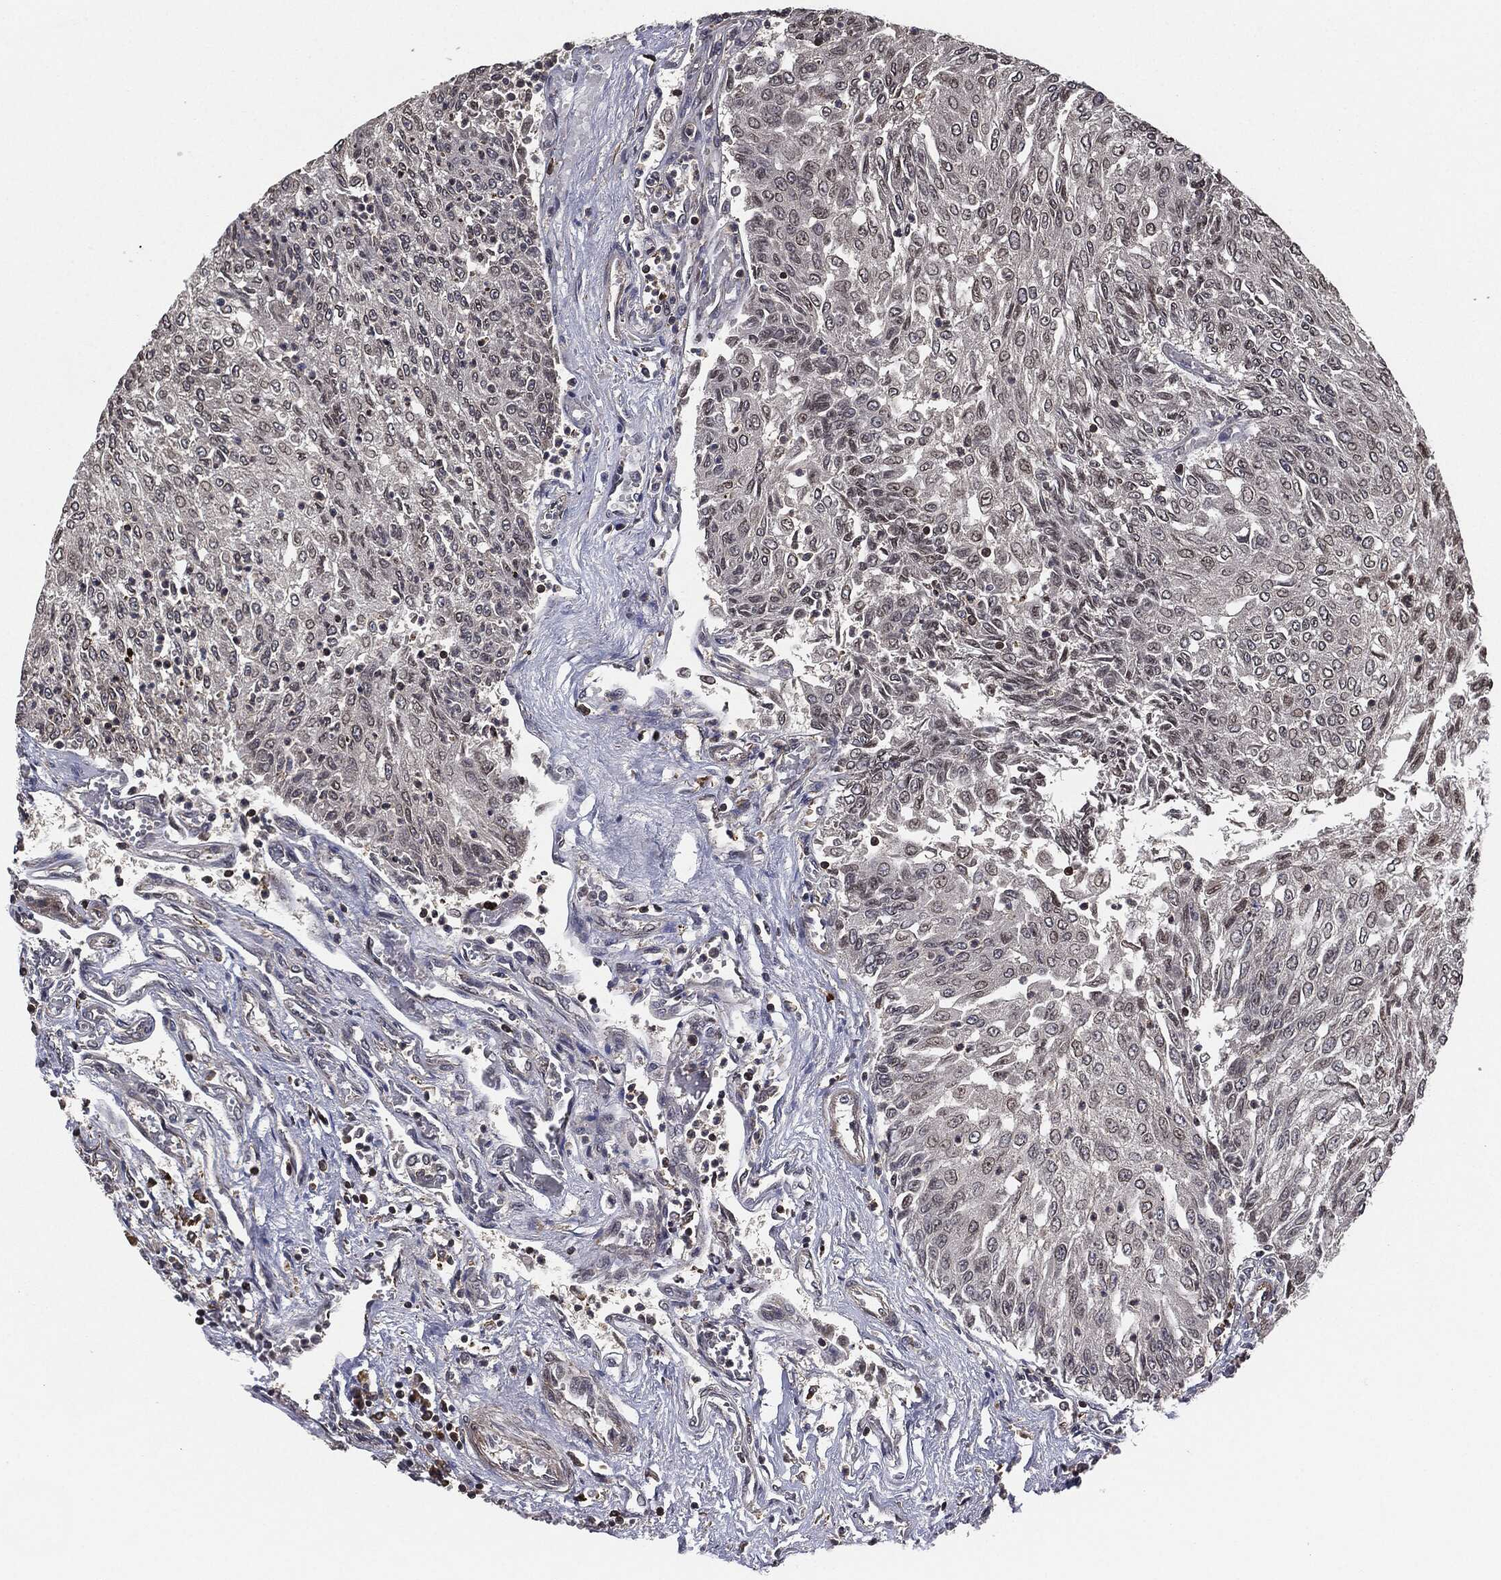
{"staining": {"intensity": "negative", "quantity": "none", "location": "none"}, "tissue": "urothelial cancer", "cell_type": "Tumor cells", "image_type": "cancer", "snomed": [{"axis": "morphology", "description": "Urothelial carcinoma, Low grade"}, {"axis": "topography", "description": "Urinary bladder"}], "caption": "Immunohistochemistry of human urothelial cancer shows no expression in tumor cells.", "gene": "UBR1", "patient": {"sex": "male", "age": 78}}